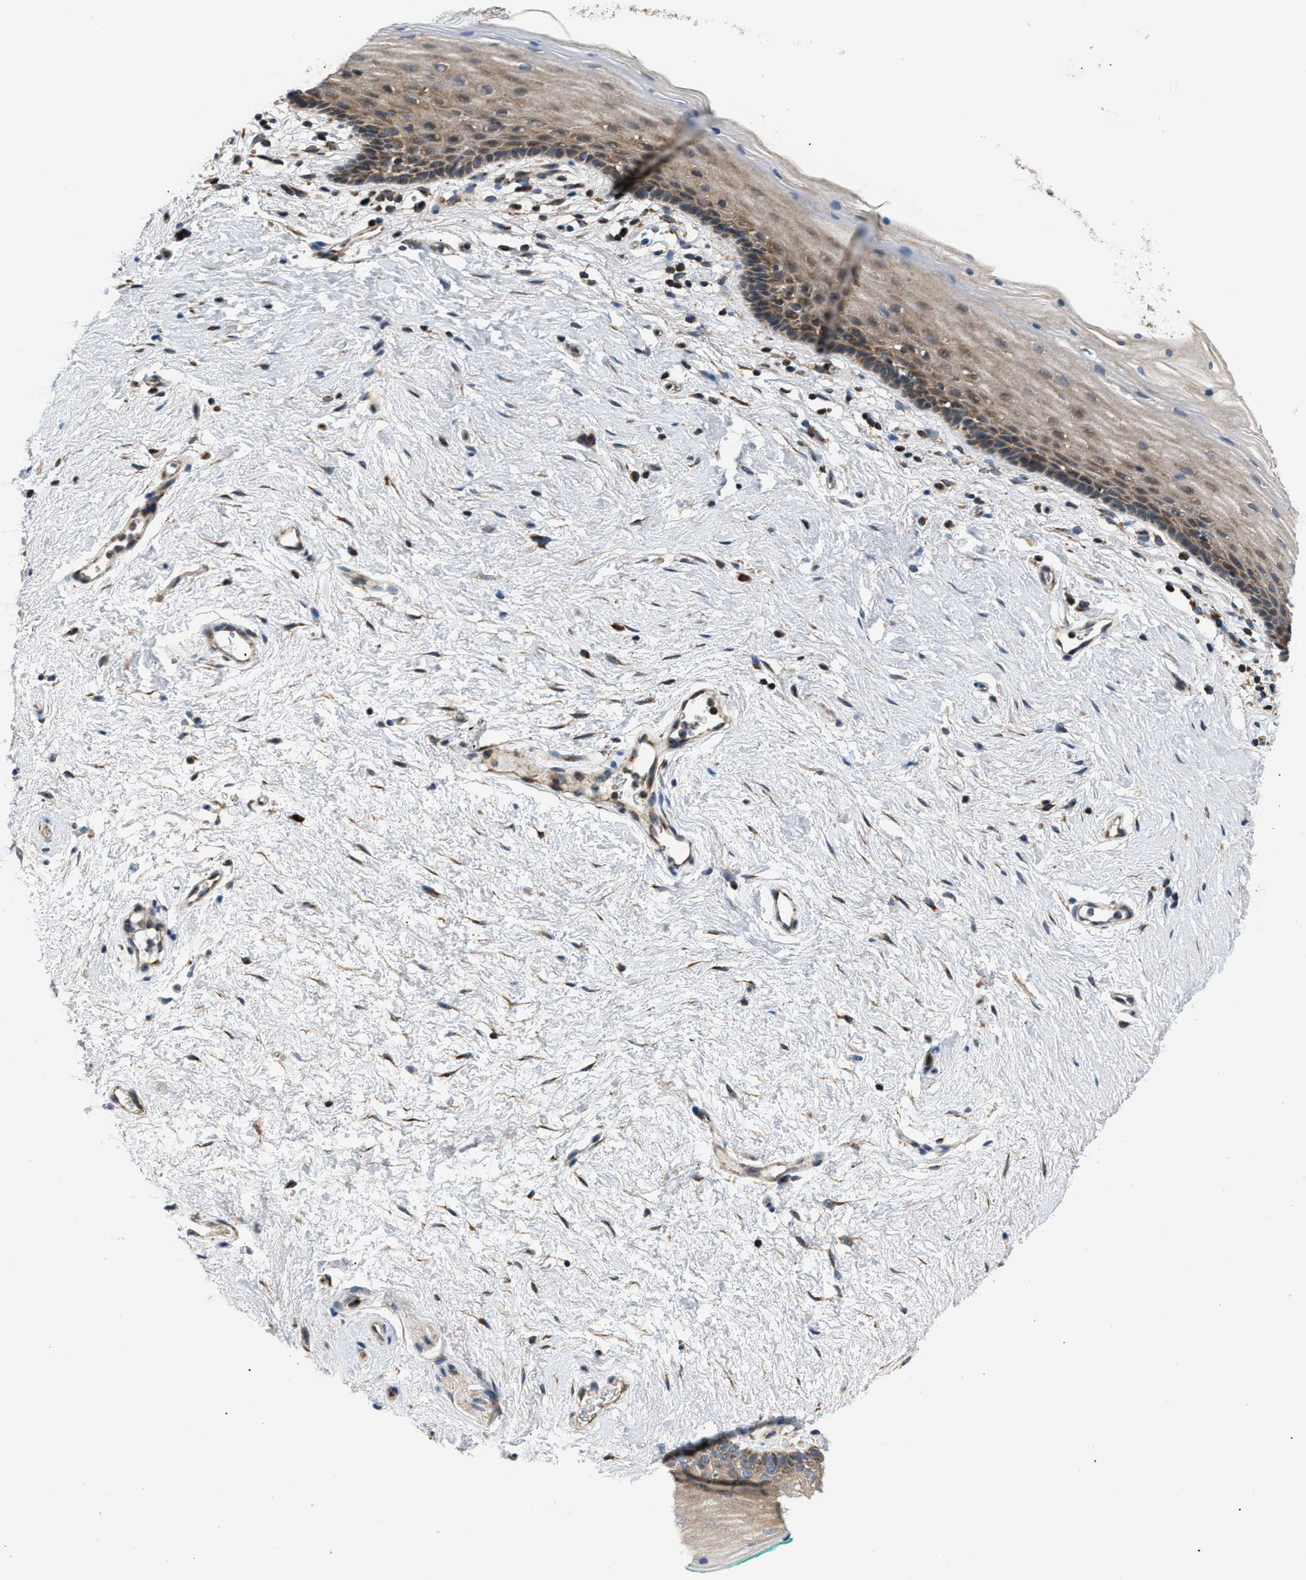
{"staining": {"intensity": "moderate", "quantity": ">75%", "location": "cytoplasmic/membranous"}, "tissue": "vagina", "cell_type": "Squamous epithelial cells", "image_type": "normal", "snomed": [{"axis": "morphology", "description": "Normal tissue, NOS"}, {"axis": "topography", "description": "Vagina"}], "caption": "High-magnification brightfield microscopy of normal vagina stained with DAB (3,3'-diaminobenzidine) (brown) and counterstained with hematoxylin (blue). squamous epithelial cells exhibit moderate cytoplasmic/membranous positivity is seen in approximately>75% of cells.", "gene": "OPTN", "patient": {"sex": "female", "age": 44}}